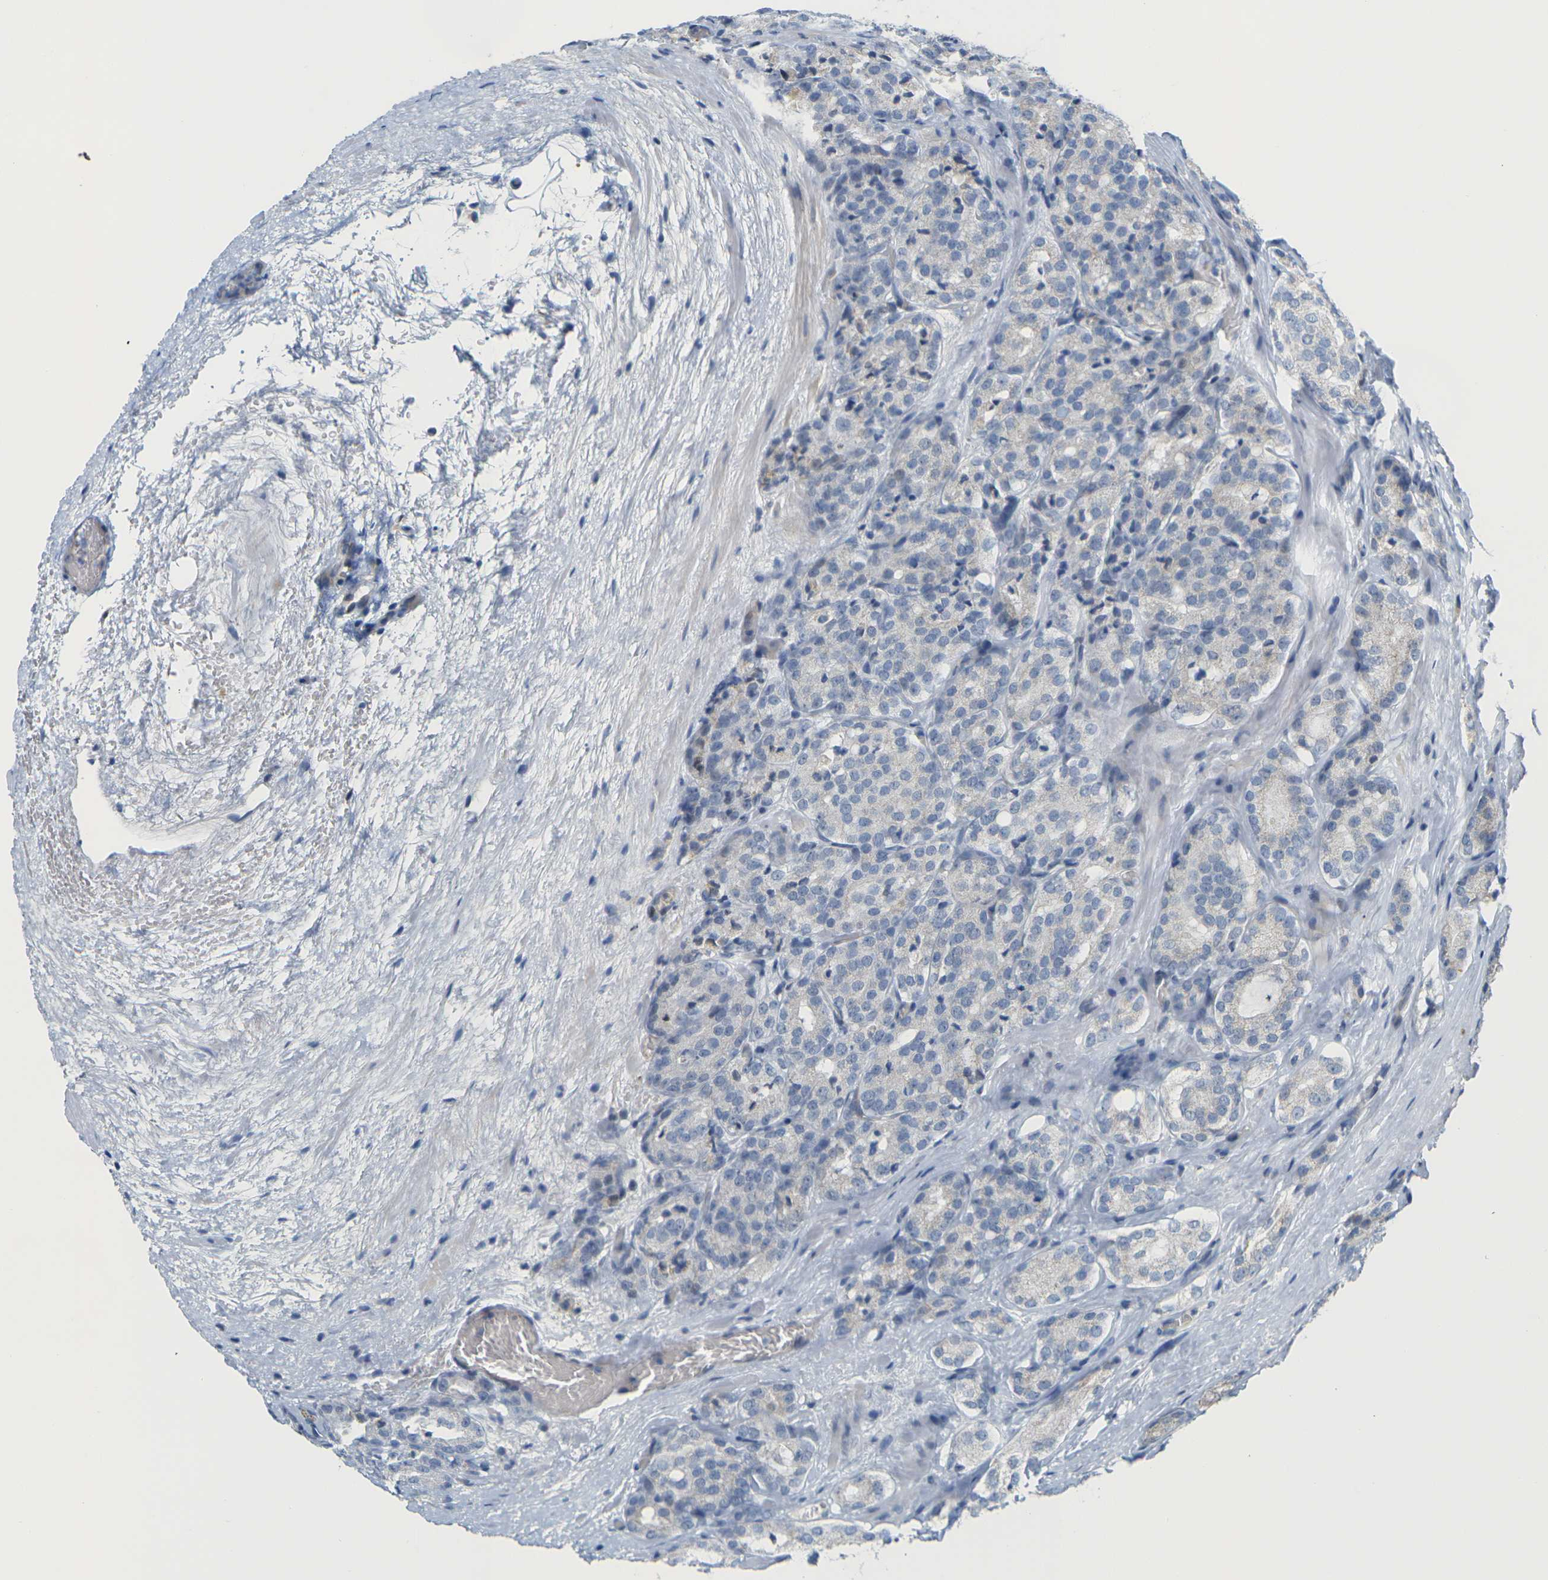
{"staining": {"intensity": "negative", "quantity": "none", "location": "none"}, "tissue": "prostate cancer", "cell_type": "Tumor cells", "image_type": "cancer", "snomed": [{"axis": "morphology", "description": "Adenocarcinoma, High grade"}, {"axis": "topography", "description": "Prostate"}], "caption": "Immunohistochemistry (IHC) histopathology image of adenocarcinoma (high-grade) (prostate) stained for a protein (brown), which reveals no staining in tumor cells.", "gene": "OTOF", "patient": {"sex": "male", "age": 64}}